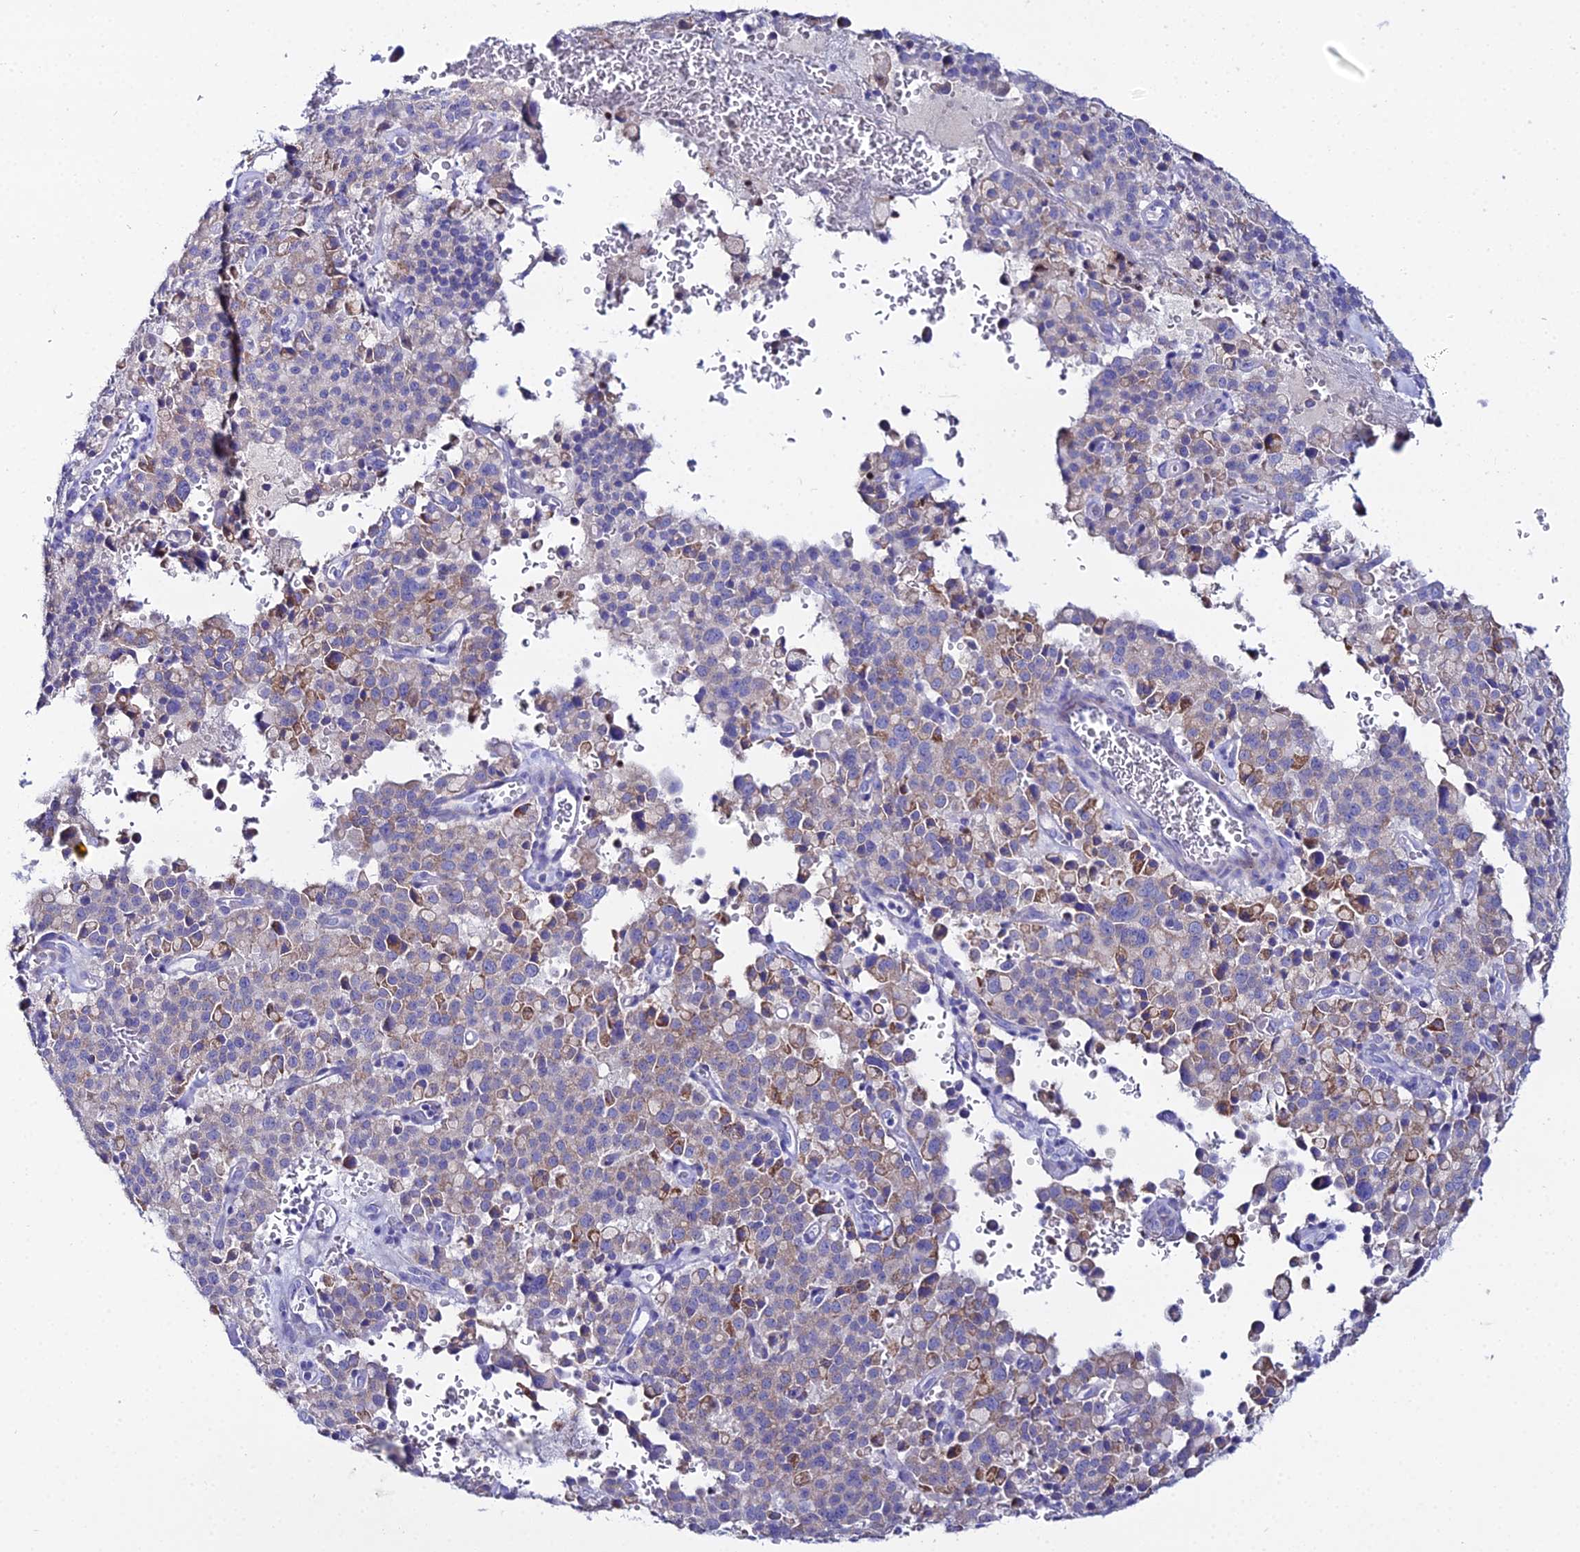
{"staining": {"intensity": "negative", "quantity": "none", "location": "none"}, "tissue": "pancreatic cancer", "cell_type": "Tumor cells", "image_type": "cancer", "snomed": [{"axis": "morphology", "description": "Adenocarcinoma, NOS"}, {"axis": "topography", "description": "Pancreas"}], "caption": "Tumor cells are negative for brown protein staining in adenocarcinoma (pancreatic).", "gene": "DHX34", "patient": {"sex": "male", "age": 65}}